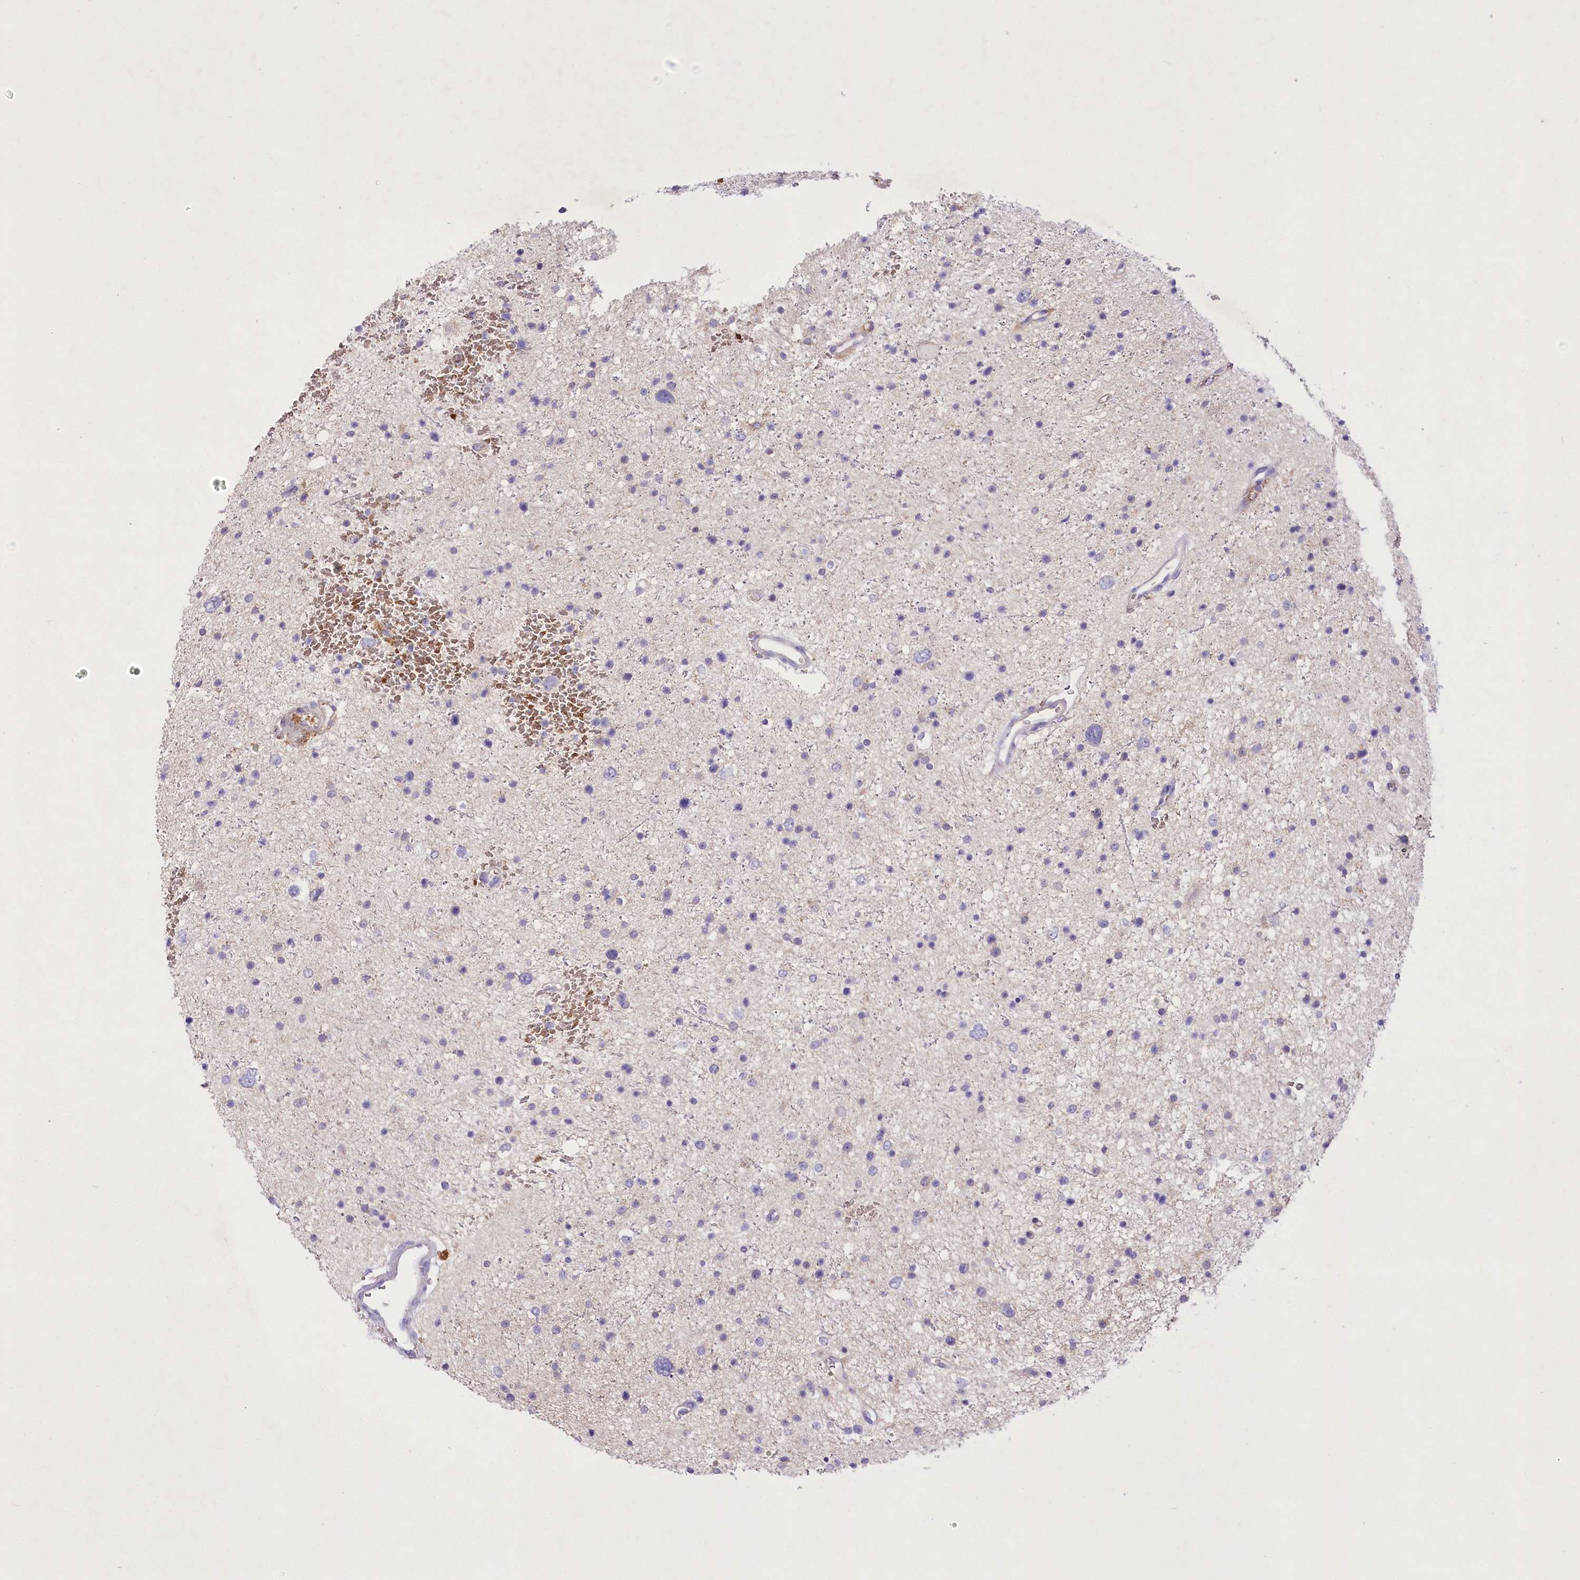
{"staining": {"intensity": "negative", "quantity": "none", "location": "none"}, "tissue": "glioma", "cell_type": "Tumor cells", "image_type": "cancer", "snomed": [{"axis": "morphology", "description": "Glioma, malignant, Low grade"}, {"axis": "topography", "description": "Brain"}], "caption": "Protein analysis of malignant glioma (low-grade) exhibits no significant positivity in tumor cells.", "gene": "PRSS53", "patient": {"sex": "female", "age": 37}}